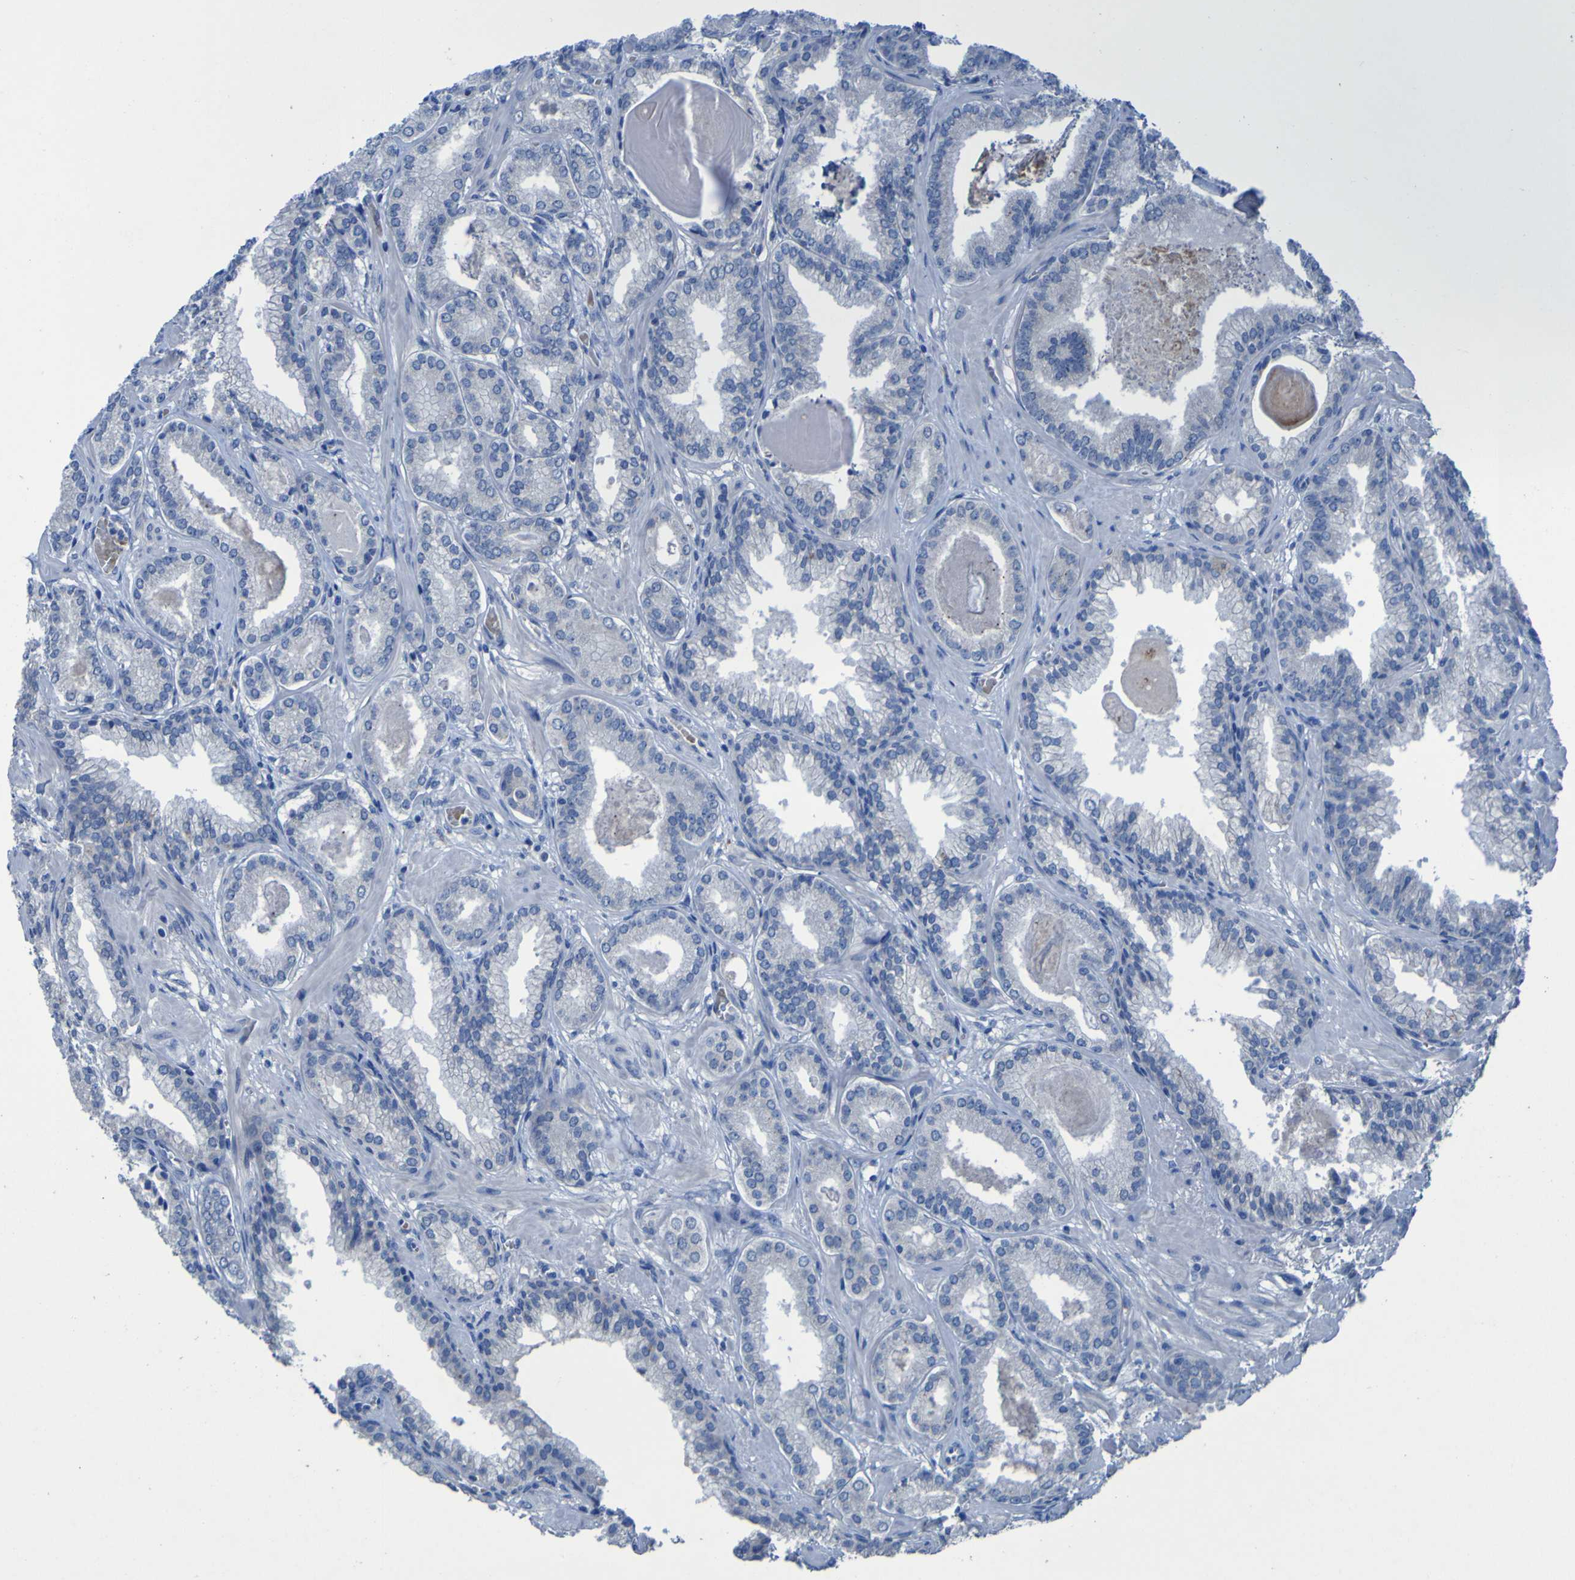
{"staining": {"intensity": "negative", "quantity": "none", "location": "none"}, "tissue": "prostate cancer", "cell_type": "Tumor cells", "image_type": "cancer", "snomed": [{"axis": "morphology", "description": "Adenocarcinoma, Low grade"}, {"axis": "topography", "description": "Prostate"}], "caption": "This is a micrograph of IHC staining of prostate low-grade adenocarcinoma, which shows no staining in tumor cells.", "gene": "SGK2", "patient": {"sex": "male", "age": 59}}